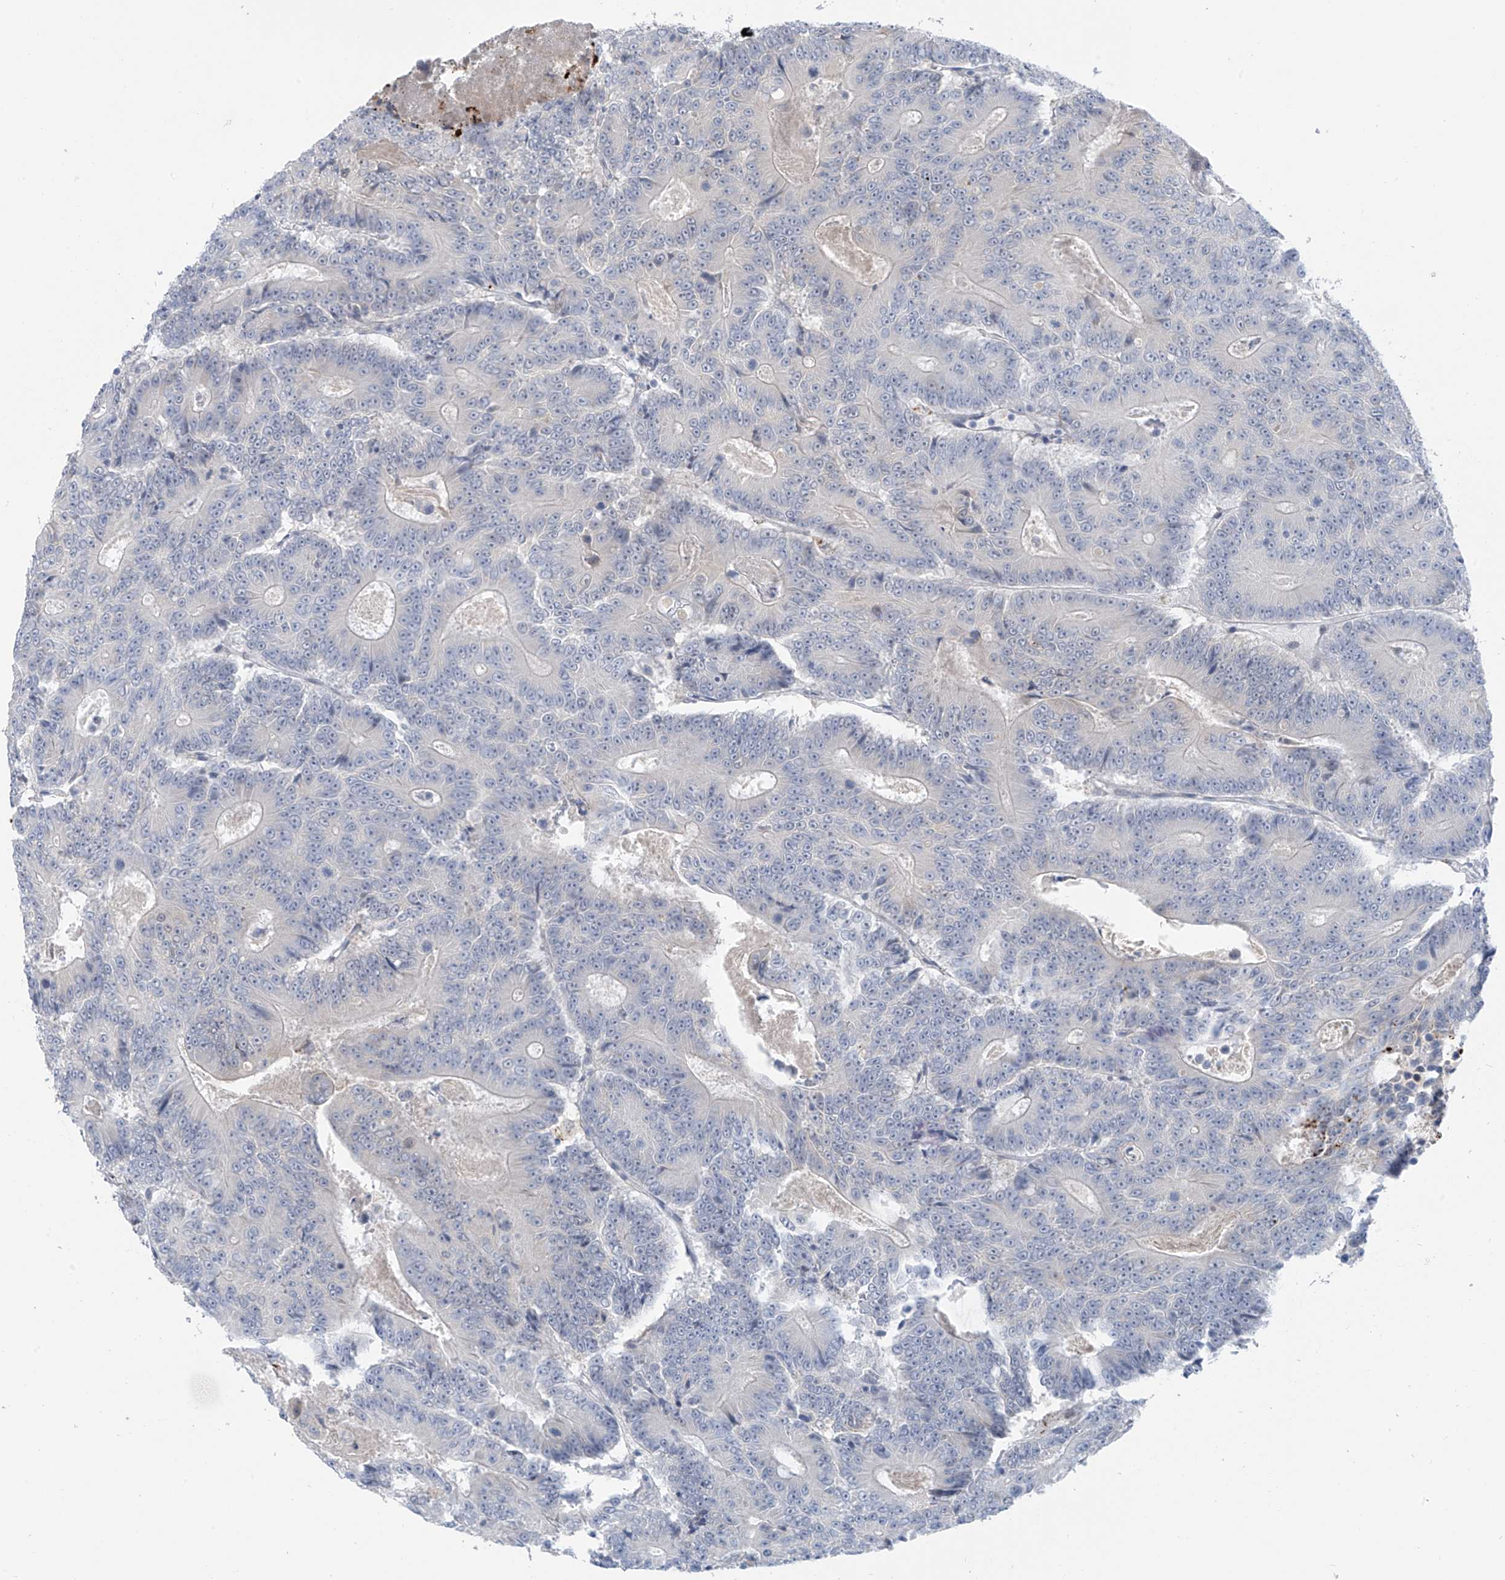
{"staining": {"intensity": "negative", "quantity": "none", "location": "none"}, "tissue": "colorectal cancer", "cell_type": "Tumor cells", "image_type": "cancer", "snomed": [{"axis": "morphology", "description": "Adenocarcinoma, NOS"}, {"axis": "topography", "description": "Colon"}], "caption": "Human adenocarcinoma (colorectal) stained for a protein using immunohistochemistry displays no positivity in tumor cells.", "gene": "ZNF793", "patient": {"sex": "male", "age": 83}}